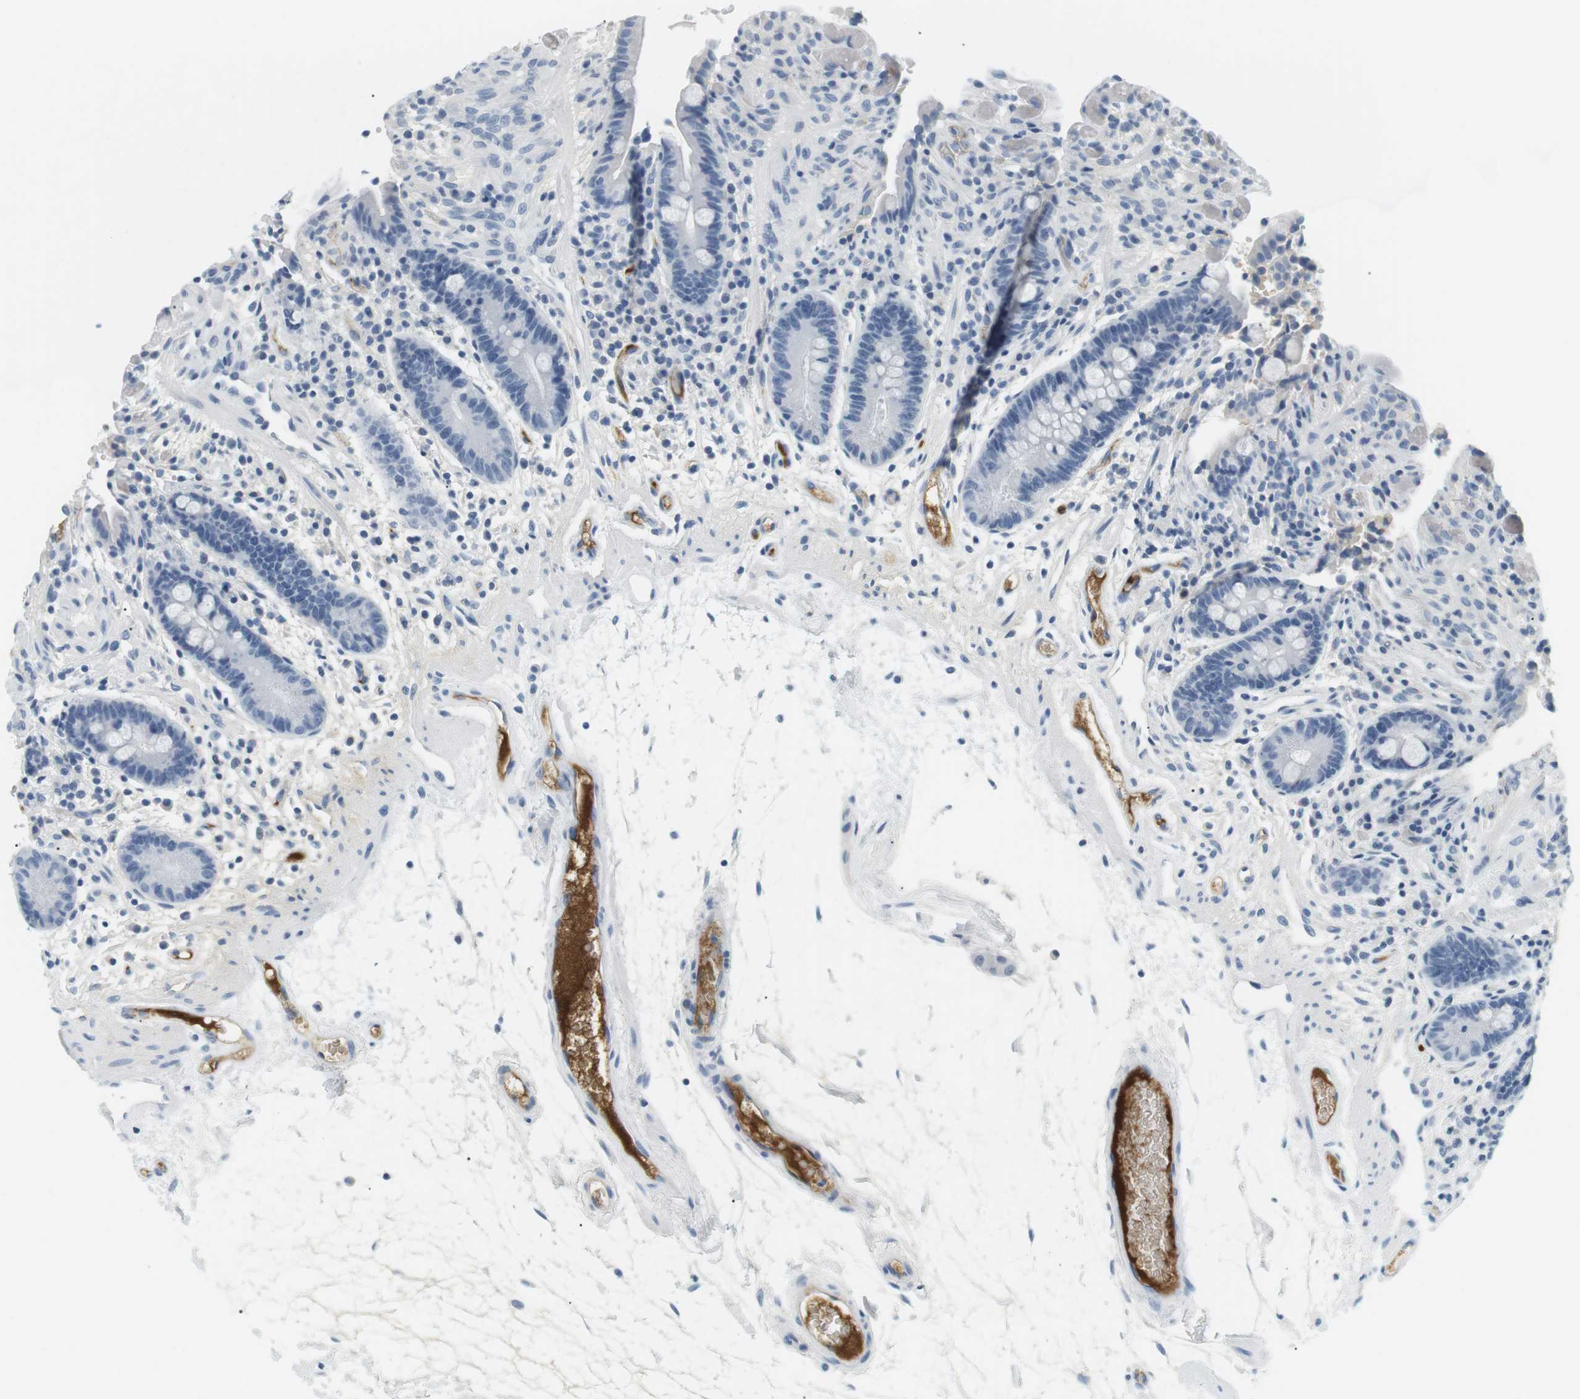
{"staining": {"intensity": "negative", "quantity": "none", "location": "none"}, "tissue": "colon", "cell_type": "Endothelial cells", "image_type": "normal", "snomed": [{"axis": "morphology", "description": "Normal tissue, NOS"}, {"axis": "topography", "description": "Colon"}], "caption": "This is an immunohistochemistry photomicrograph of normal colon. There is no expression in endothelial cells.", "gene": "APOB", "patient": {"sex": "male", "age": 73}}